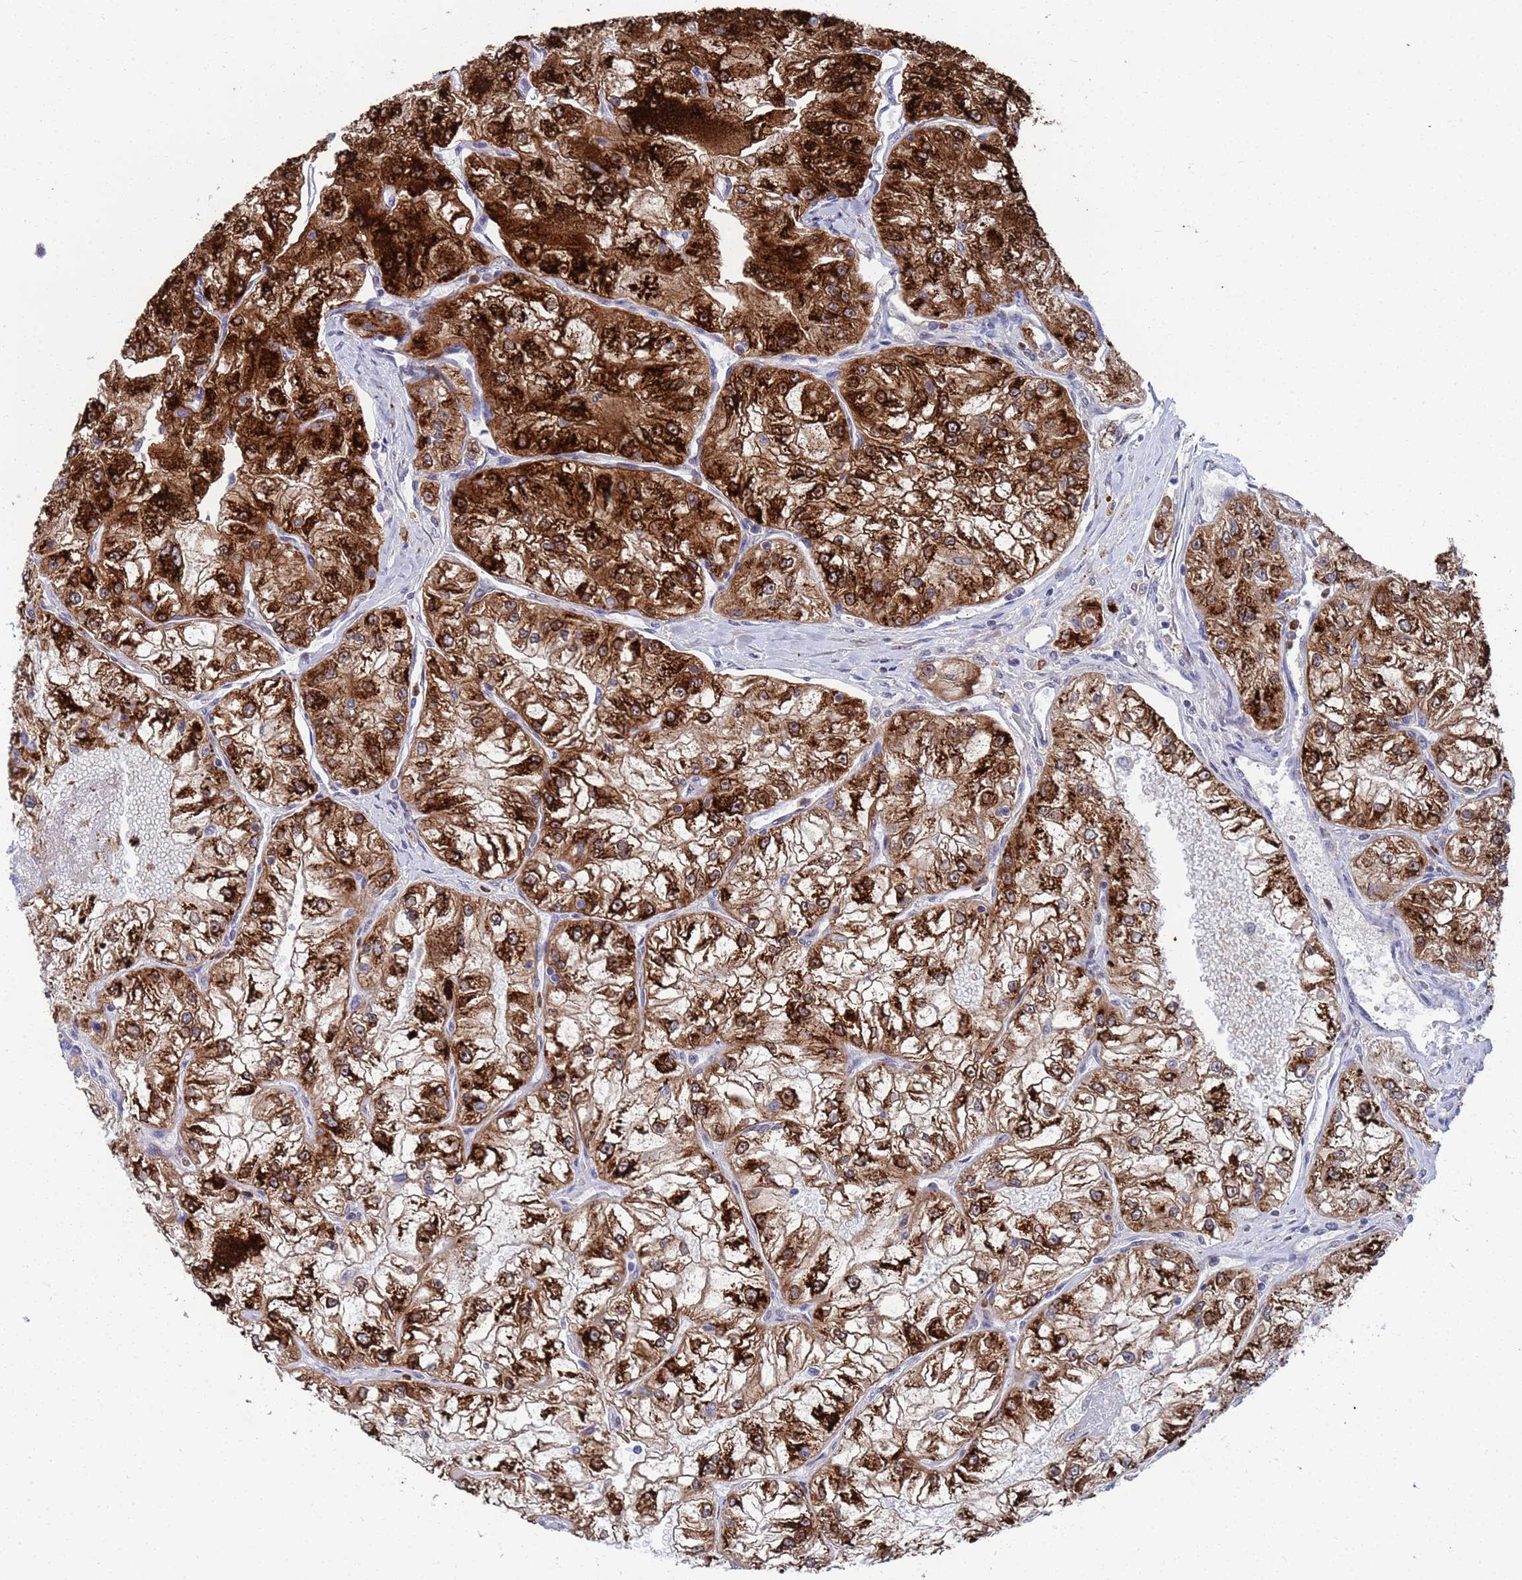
{"staining": {"intensity": "strong", "quantity": ">75%", "location": "cytoplasmic/membranous,nuclear"}, "tissue": "renal cancer", "cell_type": "Tumor cells", "image_type": "cancer", "snomed": [{"axis": "morphology", "description": "Adenocarcinoma, NOS"}, {"axis": "topography", "description": "Kidney"}], "caption": "About >75% of tumor cells in human renal adenocarcinoma reveal strong cytoplasmic/membranous and nuclear protein expression as visualized by brown immunohistochemical staining.", "gene": "TMBIM6", "patient": {"sex": "female", "age": 72}}